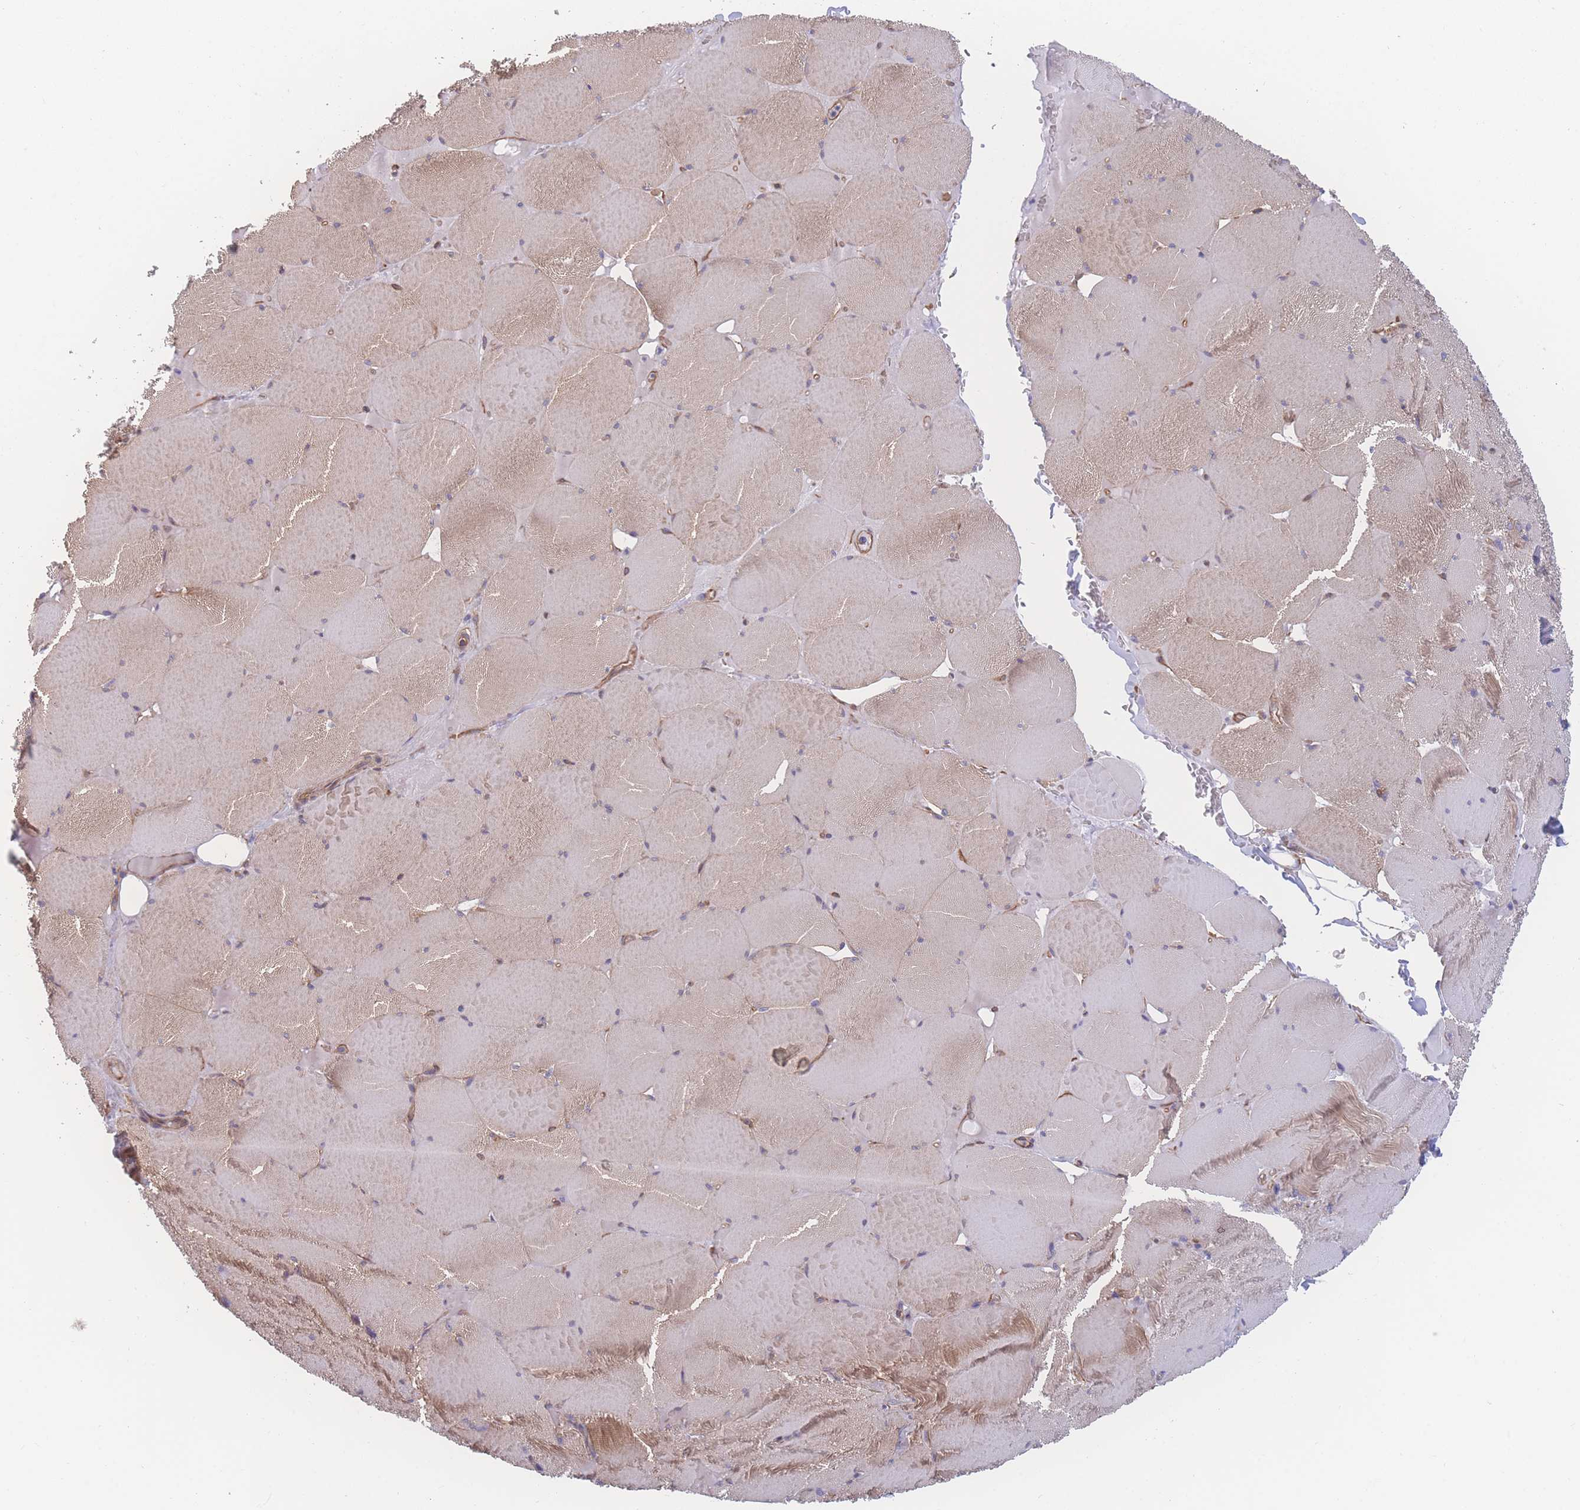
{"staining": {"intensity": "moderate", "quantity": "25%-75%", "location": "cytoplasmic/membranous"}, "tissue": "skeletal muscle", "cell_type": "Myocytes", "image_type": "normal", "snomed": [{"axis": "morphology", "description": "Normal tissue, NOS"}, {"axis": "topography", "description": "Skeletal muscle"}, {"axis": "topography", "description": "Head-Neck"}], "caption": "Benign skeletal muscle displays moderate cytoplasmic/membranous expression in about 25%-75% of myocytes.", "gene": "CFAP97", "patient": {"sex": "male", "age": 66}}